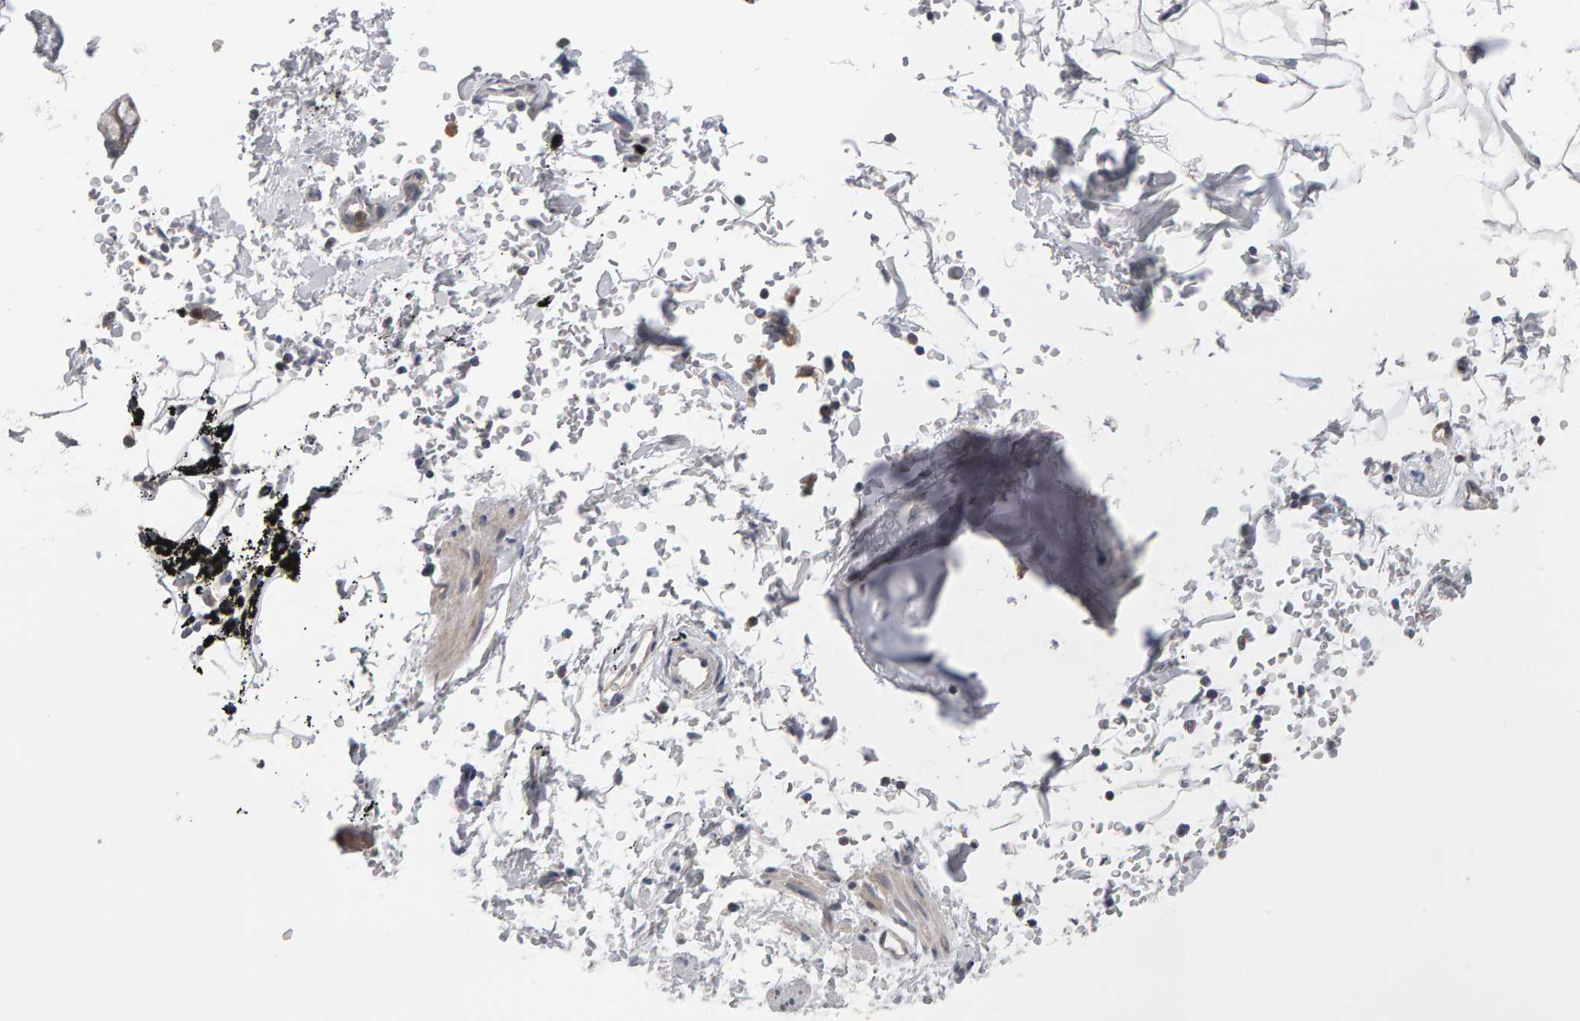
{"staining": {"intensity": "negative", "quantity": "none", "location": "none"}, "tissue": "adipose tissue", "cell_type": "Adipocytes", "image_type": "normal", "snomed": [{"axis": "morphology", "description": "Normal tissue, NOS"}, {"axis": "topography", "description": "Cartilage tissue"}, {"axis": "topography", "description": "Lung"}], "caption": "An immunohistochemistry image of benign adipose tissue is shown. There is no staining in adipocytes of adipose tissue.", "gene": "MSRA", "patient": {"sex": "female", "age": 77}}